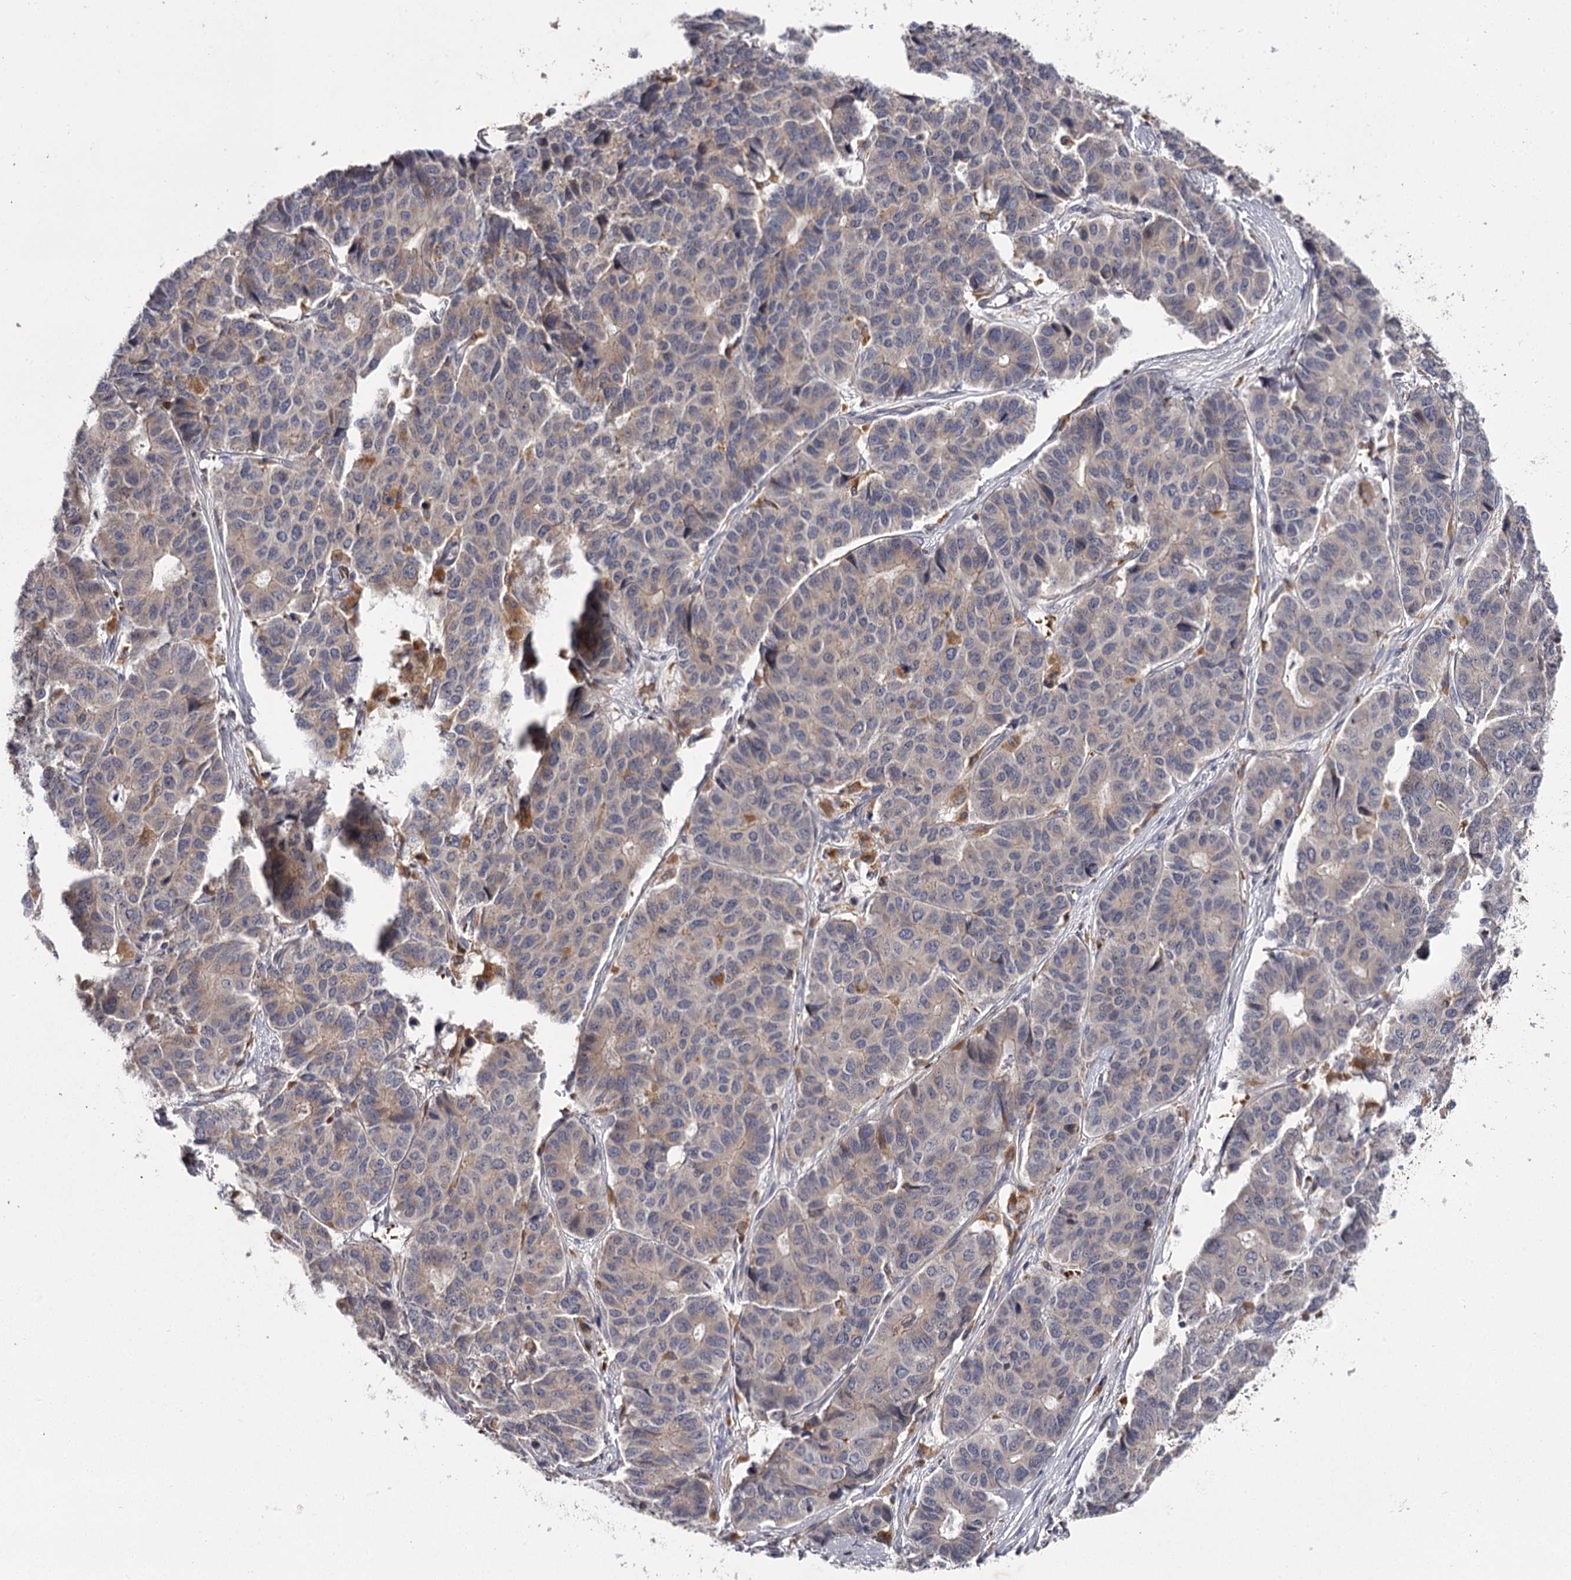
{"staining": {"intensity": "negative", "quantity": "none", "location": "none"}, "tissue": "pancreatic cancer", "cell_type": "Tumor cells", "image_type": "cancer", "snomed": [{"axis": "morphology", "description": "Adenocarcinoma, NOS"}, {"axis": "topography", "description": "Pancreas"}], "caption": "An immunohistochemistry photomicrograph of pancreatic adenocarcinoma is shown. There is no staining in tumor cells of pancreatic adenocarcinoma.", "gene": "RASSF6", "patient": {"sex": "male", "age": 50}}